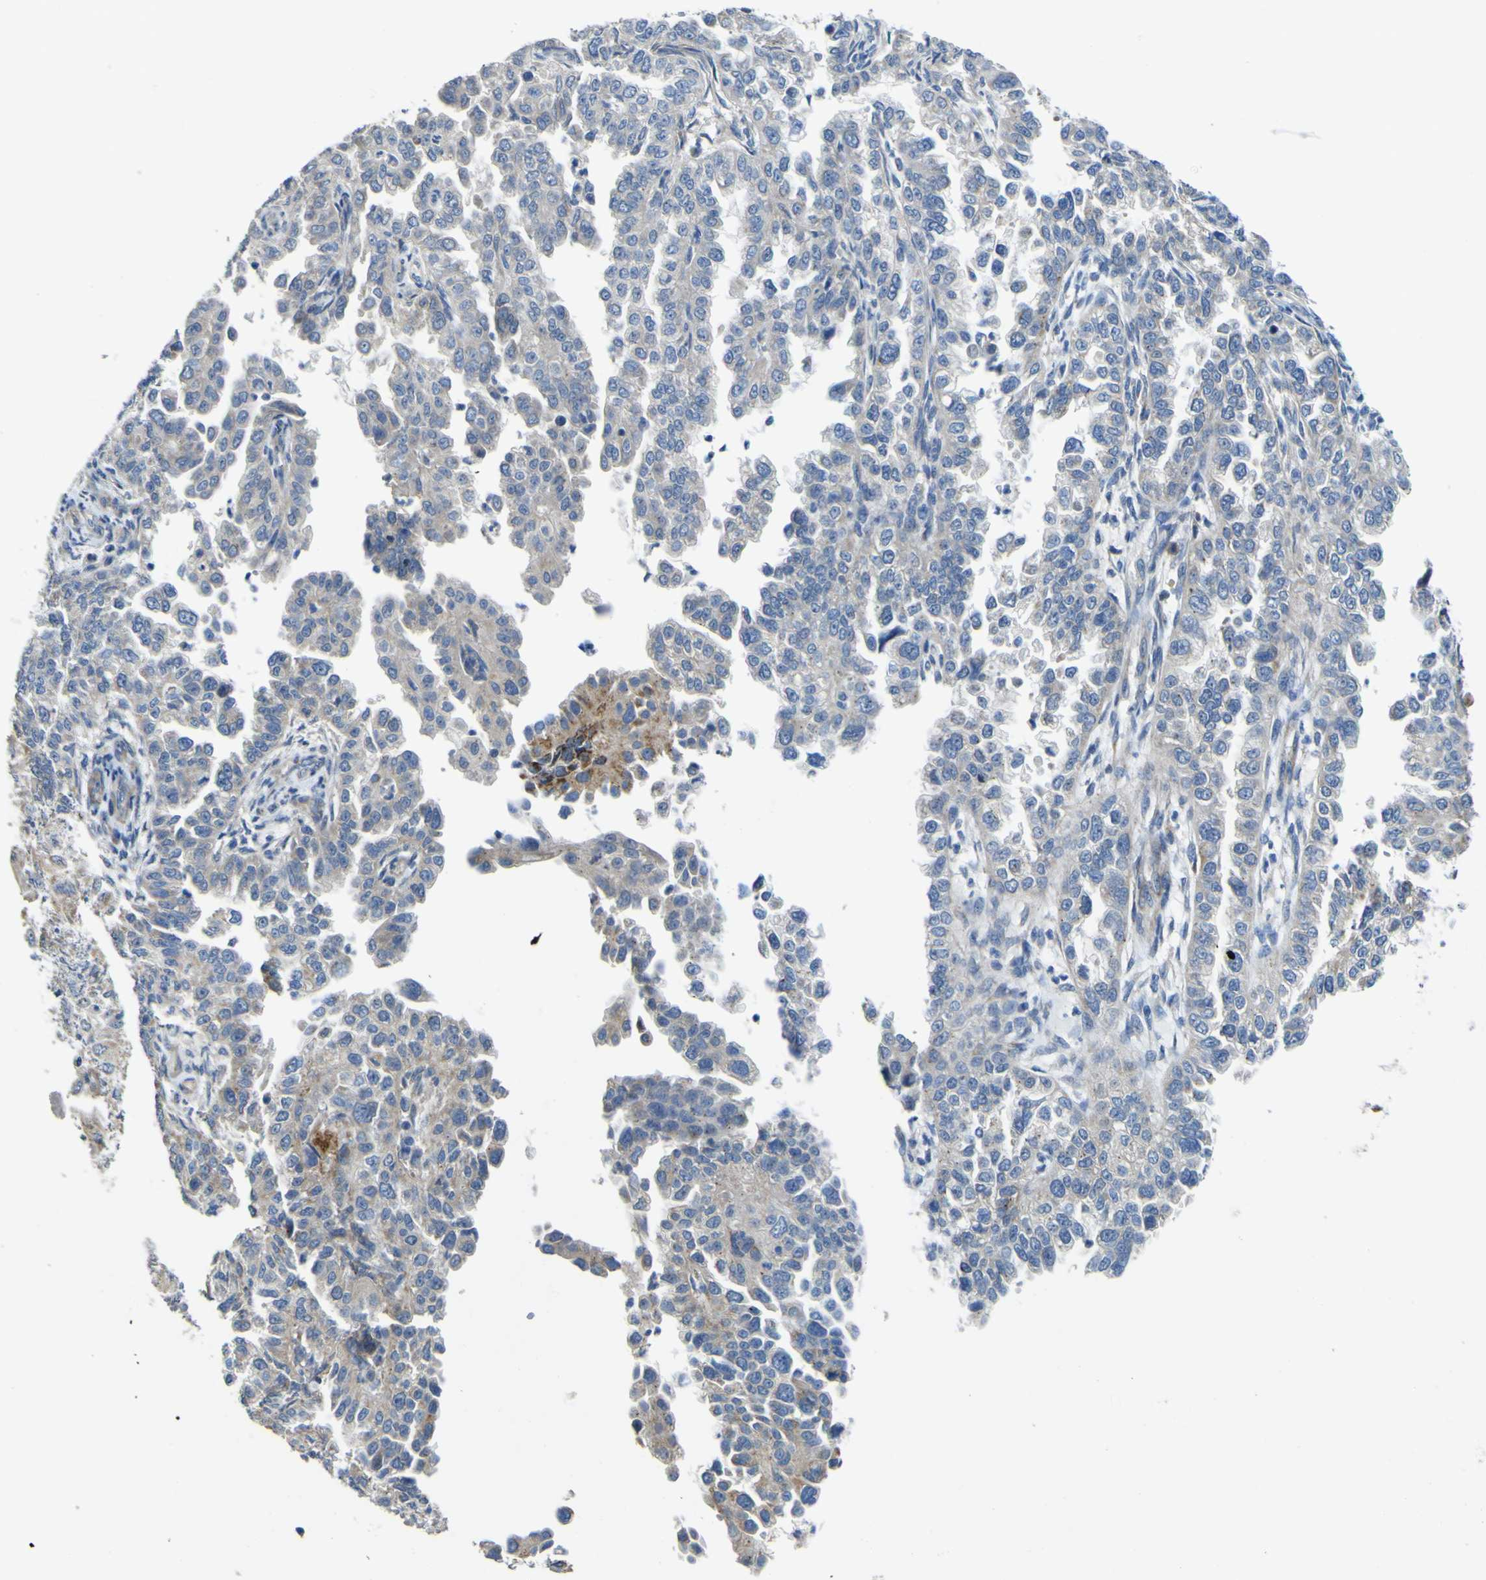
{"staining": {"intensity": "weak", "quantity": "<25%", "location": "cytoplasmic/membranous"}, "tissue": "endometrial cancer", "cell_type": "Tumor cells", "image_type": "cancer", "snomed": [{"axis": "morphology", "description": "Adenocarcinoma, NOS"}, {"axis": "topography", "description": "Endometrium"}], "caption": "Tumor cells are negative for brown protein staining in endometrial adenocarcinoma.", "gene": "ALDH18A1", "patient": {"sex": "female", "age": 85}}